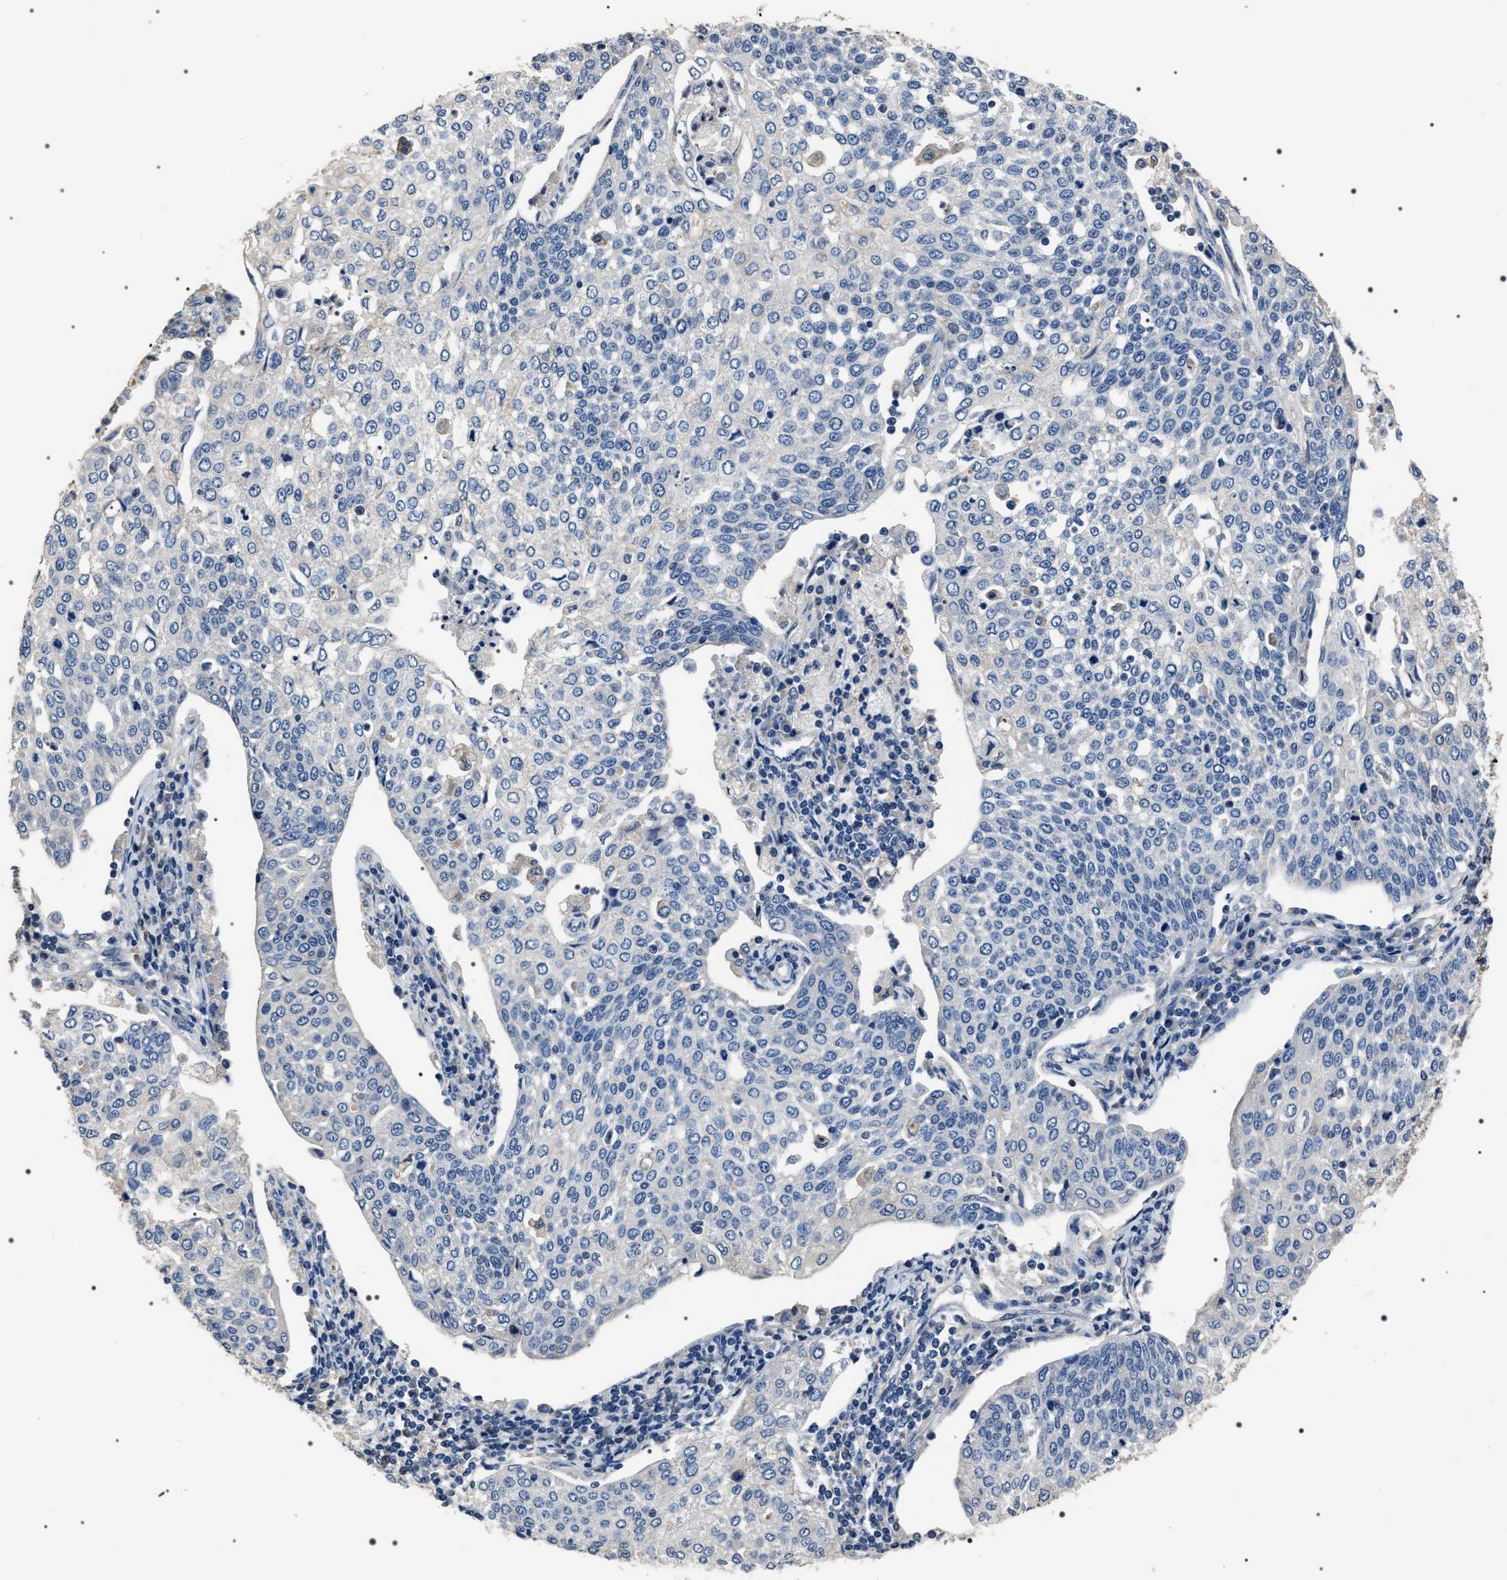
{"staining": {"intensity": "negative", "quantity": "none", "location": "none"}, "tissue": "cervical cancer", "cell_type": "Tumor cells", "image_type": "cancer", "snomed": [{"axis": "morphology", "description": "Squamous cell carcinoma, NOS"}, {"axis": "topography", "description": "Cervix"}], "caption": "Cervical cancer was stained to show a protein in brown. There is no significant positivity in tumor cells. The staining is performed using DAB (3,3'-diaminobenzidine) brown chromogen with nuclei counter-stained in using hematoxylin.", "gene": "TRIM54", "patient": {"sex": "female", "age": 34}}